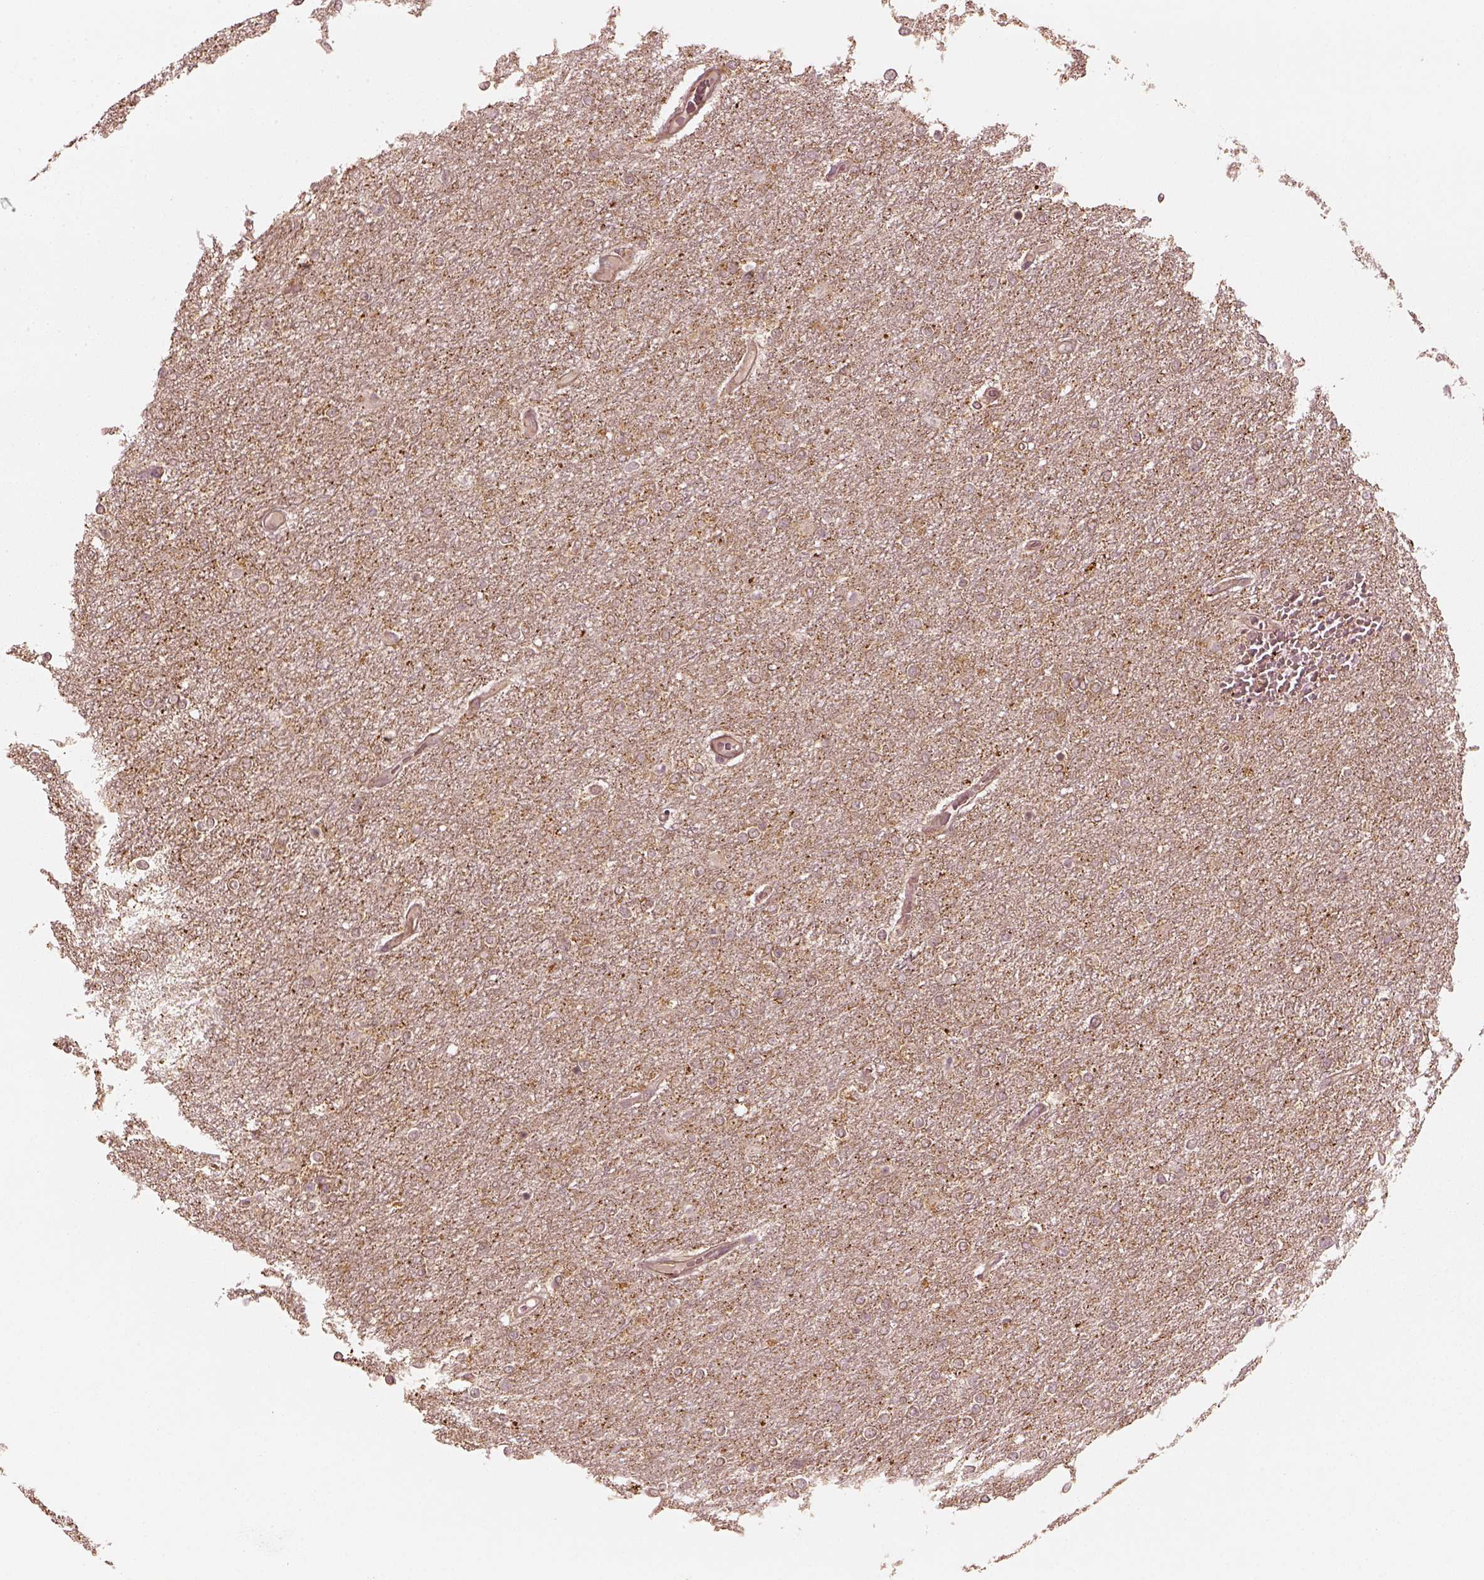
{"staining": {"intensity": "weak", "quantity": ">75%", "location": "cytoplasmic/membranous"}, "tissue": "glioma", "cell_type": "Tumor cells", "image_type": "cancer", "snomed": [{"axis": "morphology", "description": "Glioma, malignant, High grade"}, {"axis": "topography", "description": "Brain"}], "caption": "The micrograph exhibits staining of high-grade glioma (malignant), revealing weak cytoplasmic/membranous protein positivity (brown color) within tumor cells. The staining was performed using DAB to visualize the protein expression in brown, while the nuclei were stained in blue with hematoxylin (Magnification: 20x).", "gene": "SLC12A9", "patient": {"sex": "female", "age": 61}}